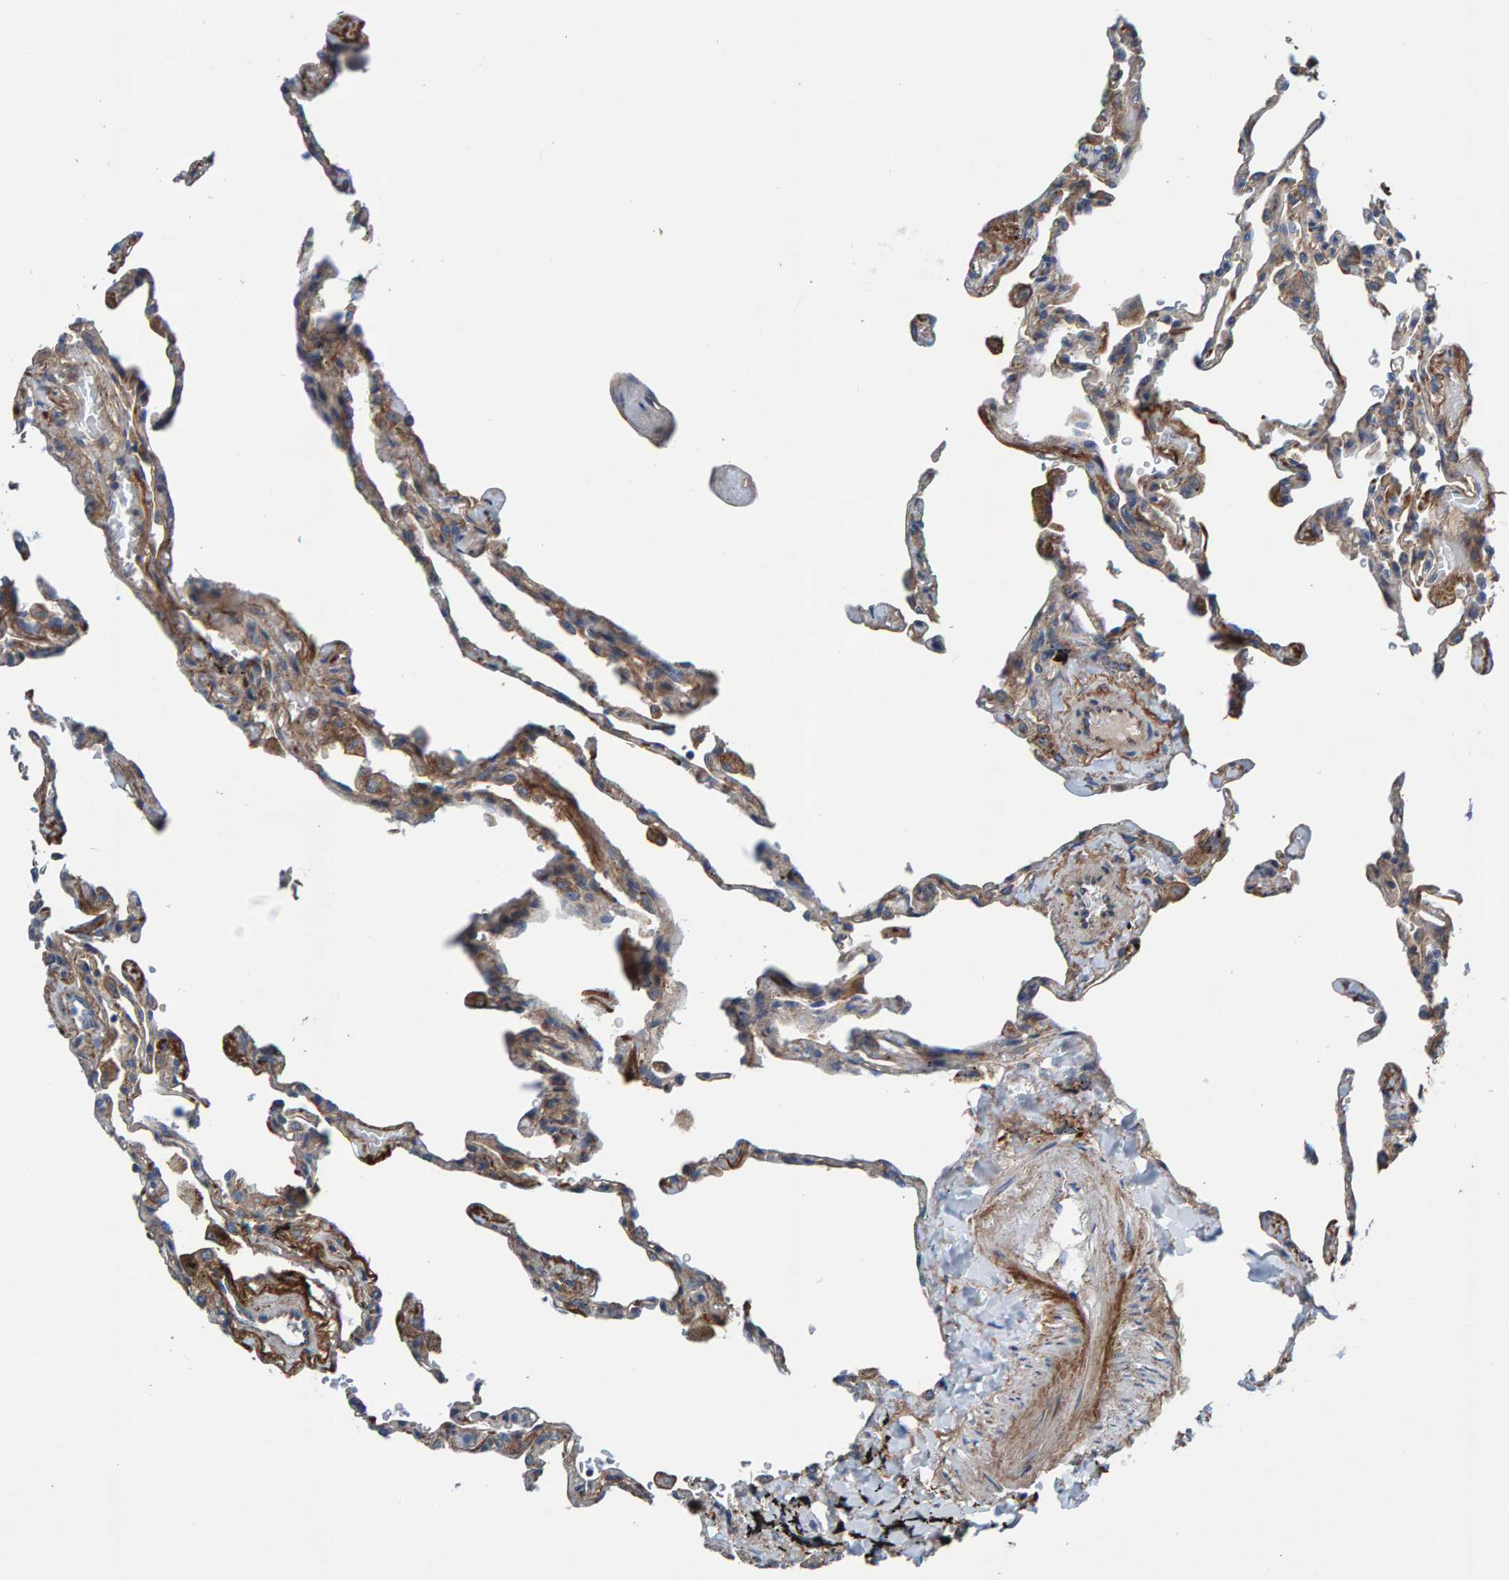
{"staining": {"intensity": "weak", "quantity": "<25%", "location": "cytoplasmic/membranous"}, "tissue": "lung", "cell_type": "Alveolar cells", "image_type": "normal", "snomed": [{"axis": "morphology", "description": "Normal tissue, NOS"}, {"axis": "topography", "description": "Lung"}], "caption": "IHC photomicrograph of normal human lung stained for a protein (brown), which shows no positivity in alveolar cells.", "gene": "MKLN1", "patient": {"sex": "male", "age": 59}}